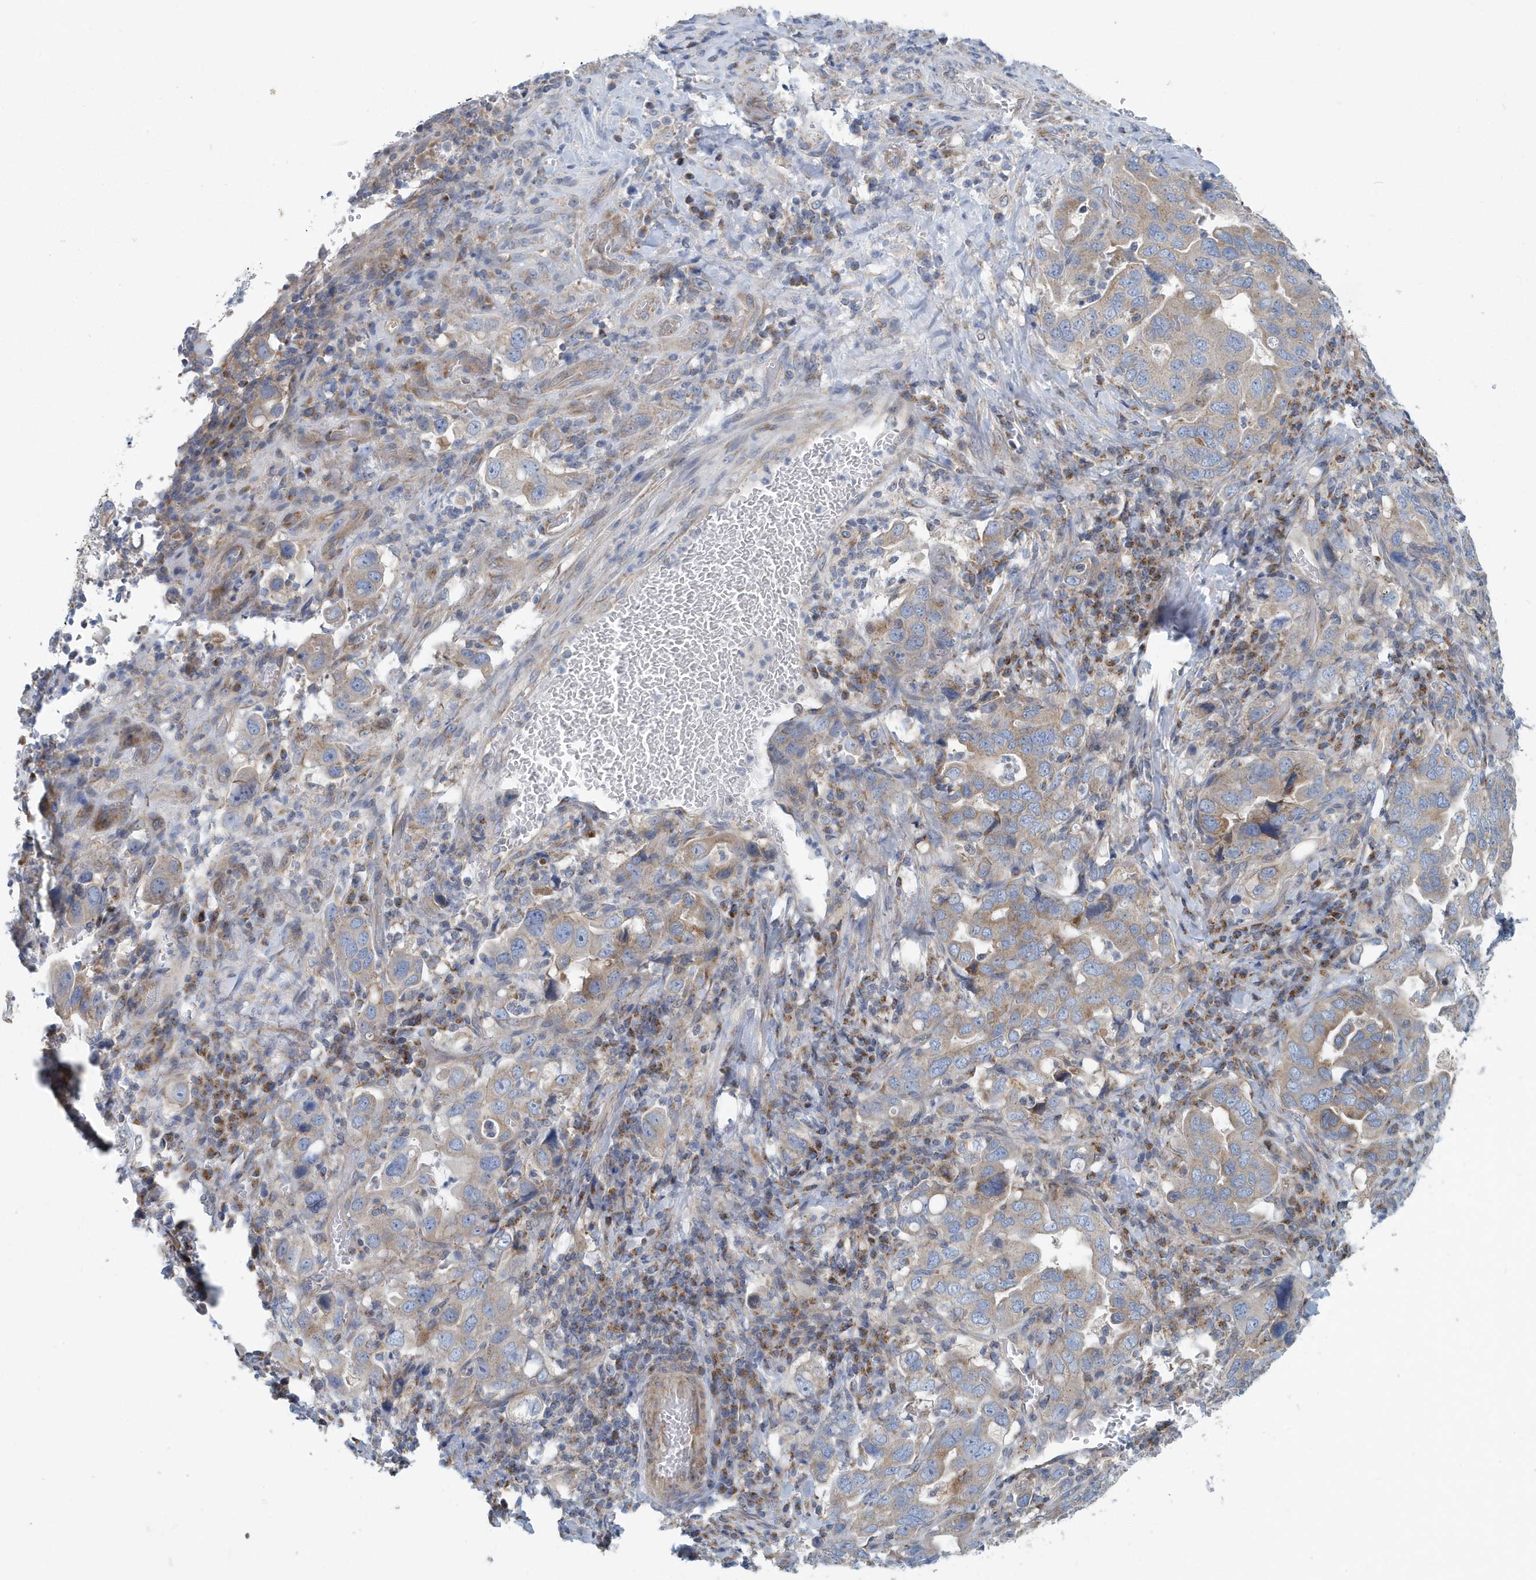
{"staining": {"intensity": "weak", "quantity": "25%-75%", "location": "cytoplasmic/membranous"}, "tissue": "stomach cancer", "cell_type": "Tumor cells", "image_type": "cancer", "snomed": [{"axis": "morphology", "description": "Adenocarcinoma, NOS"}, {"axis": "topography", "description": "Stomach, upper"}], "caption": "Stomach cancer (adenocarcinoma) stained for a protein (brown) exhibits weak cytoplasmic/membranous positive expression in approximately 25%-75% of tumor cells.", "gene": "PPM1M", "patient": {"sex": "male", "age": 62}}